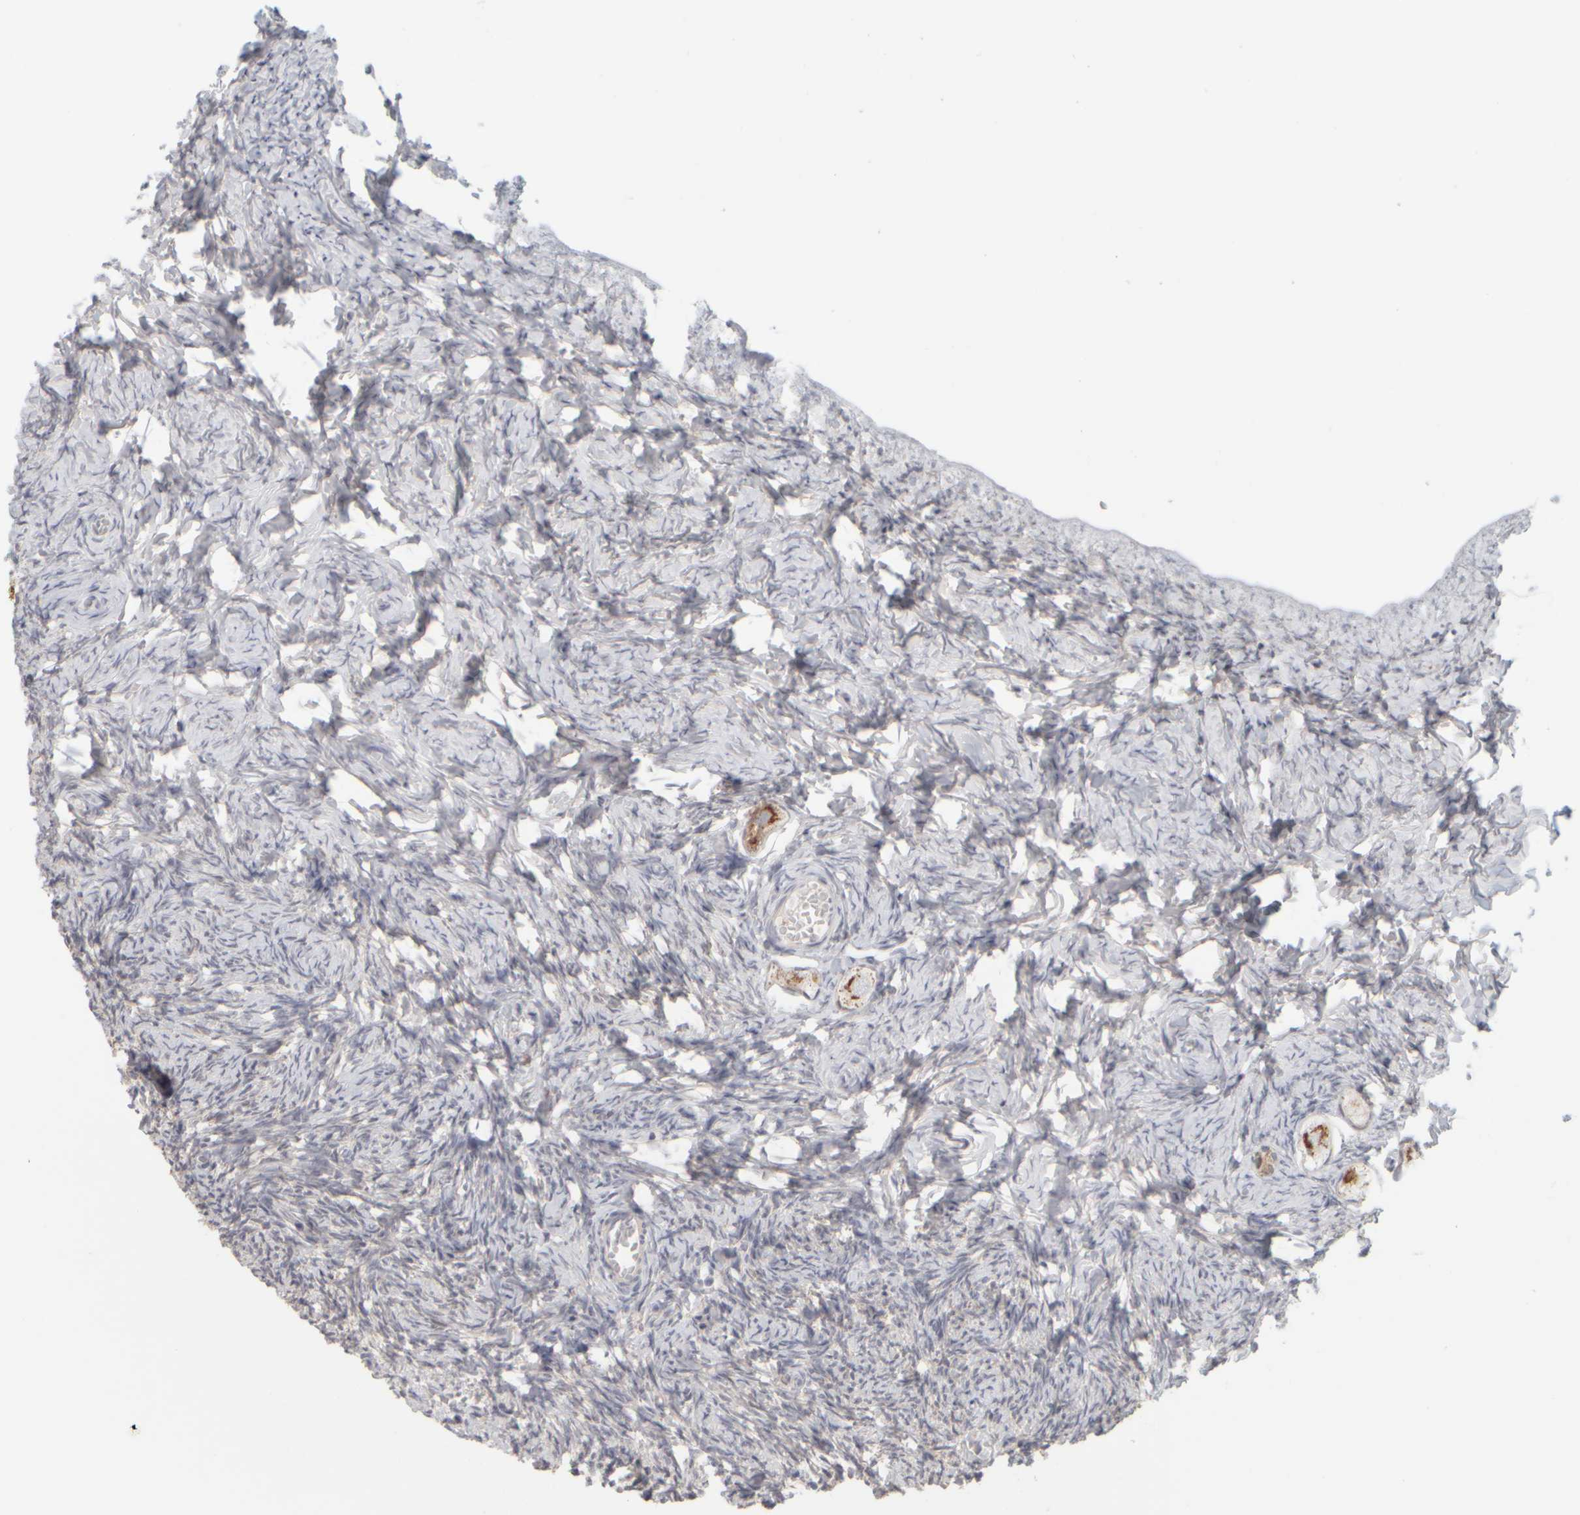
{"staining": {"intensity": "moderate", "quantity": "<25%", "location": "cytoplasmic/membranous"}, "tissue": "ovary", "cell_type": "Follicle cells", "image_type": "normal", "snomed": [{"axis": "morphology", "description": "Normal tissue, NOS"}, {"axis": "topography", "description": "Ovary"}], "caption": "Ovary stained with immunohistochemistry (IHC) demonstrates moderate cytoplasmic/membranous expression in about <25% of follicle cells.", "gene": "DCXR", "patient": {"sex": "female", "age": 27}}